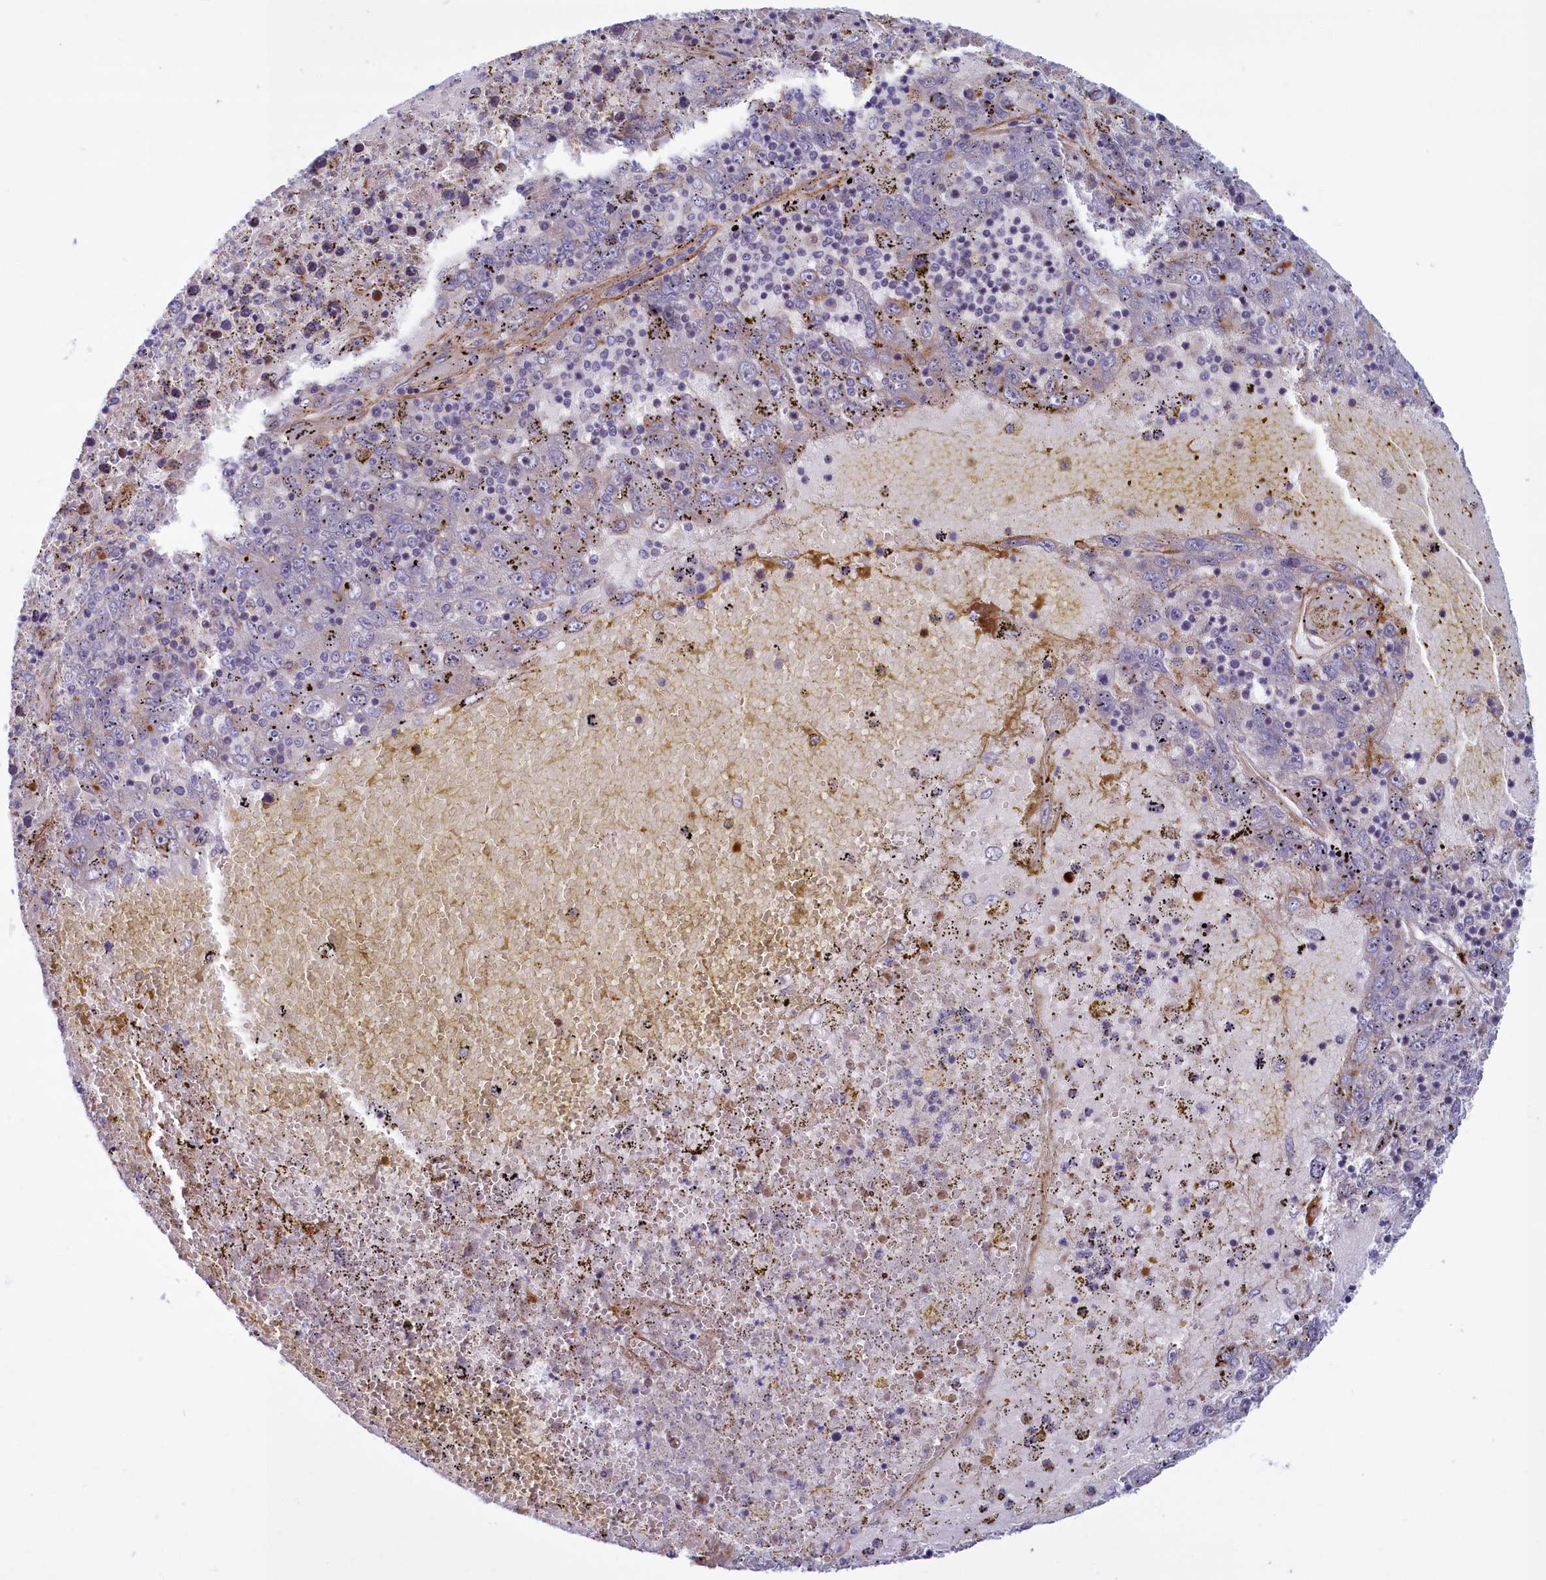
{"staining": {"intensity": "negative", "quantity": "none", "location": "none"}, "tissue": "liver cancer", "cell_type": "Tumor cells", "image_type": "cancer", "snomed": [{"axis": "morphology", "description": "Carcinoma, Hepatocellular, NOS"}, {"axis": "topography", "description": "Liver"}], "caption": "DAB (3,3'-diaminobenzidine) immunohistochemical staining of liver cancer reveals no significant staining in tumor cells. (Stains: DAB IHC with hematoxylin counter stain, Microscopy: brightfield microscopy at high magnification).", "gene": "FCSK", "patient": {"sex": "male", "age": 49}}